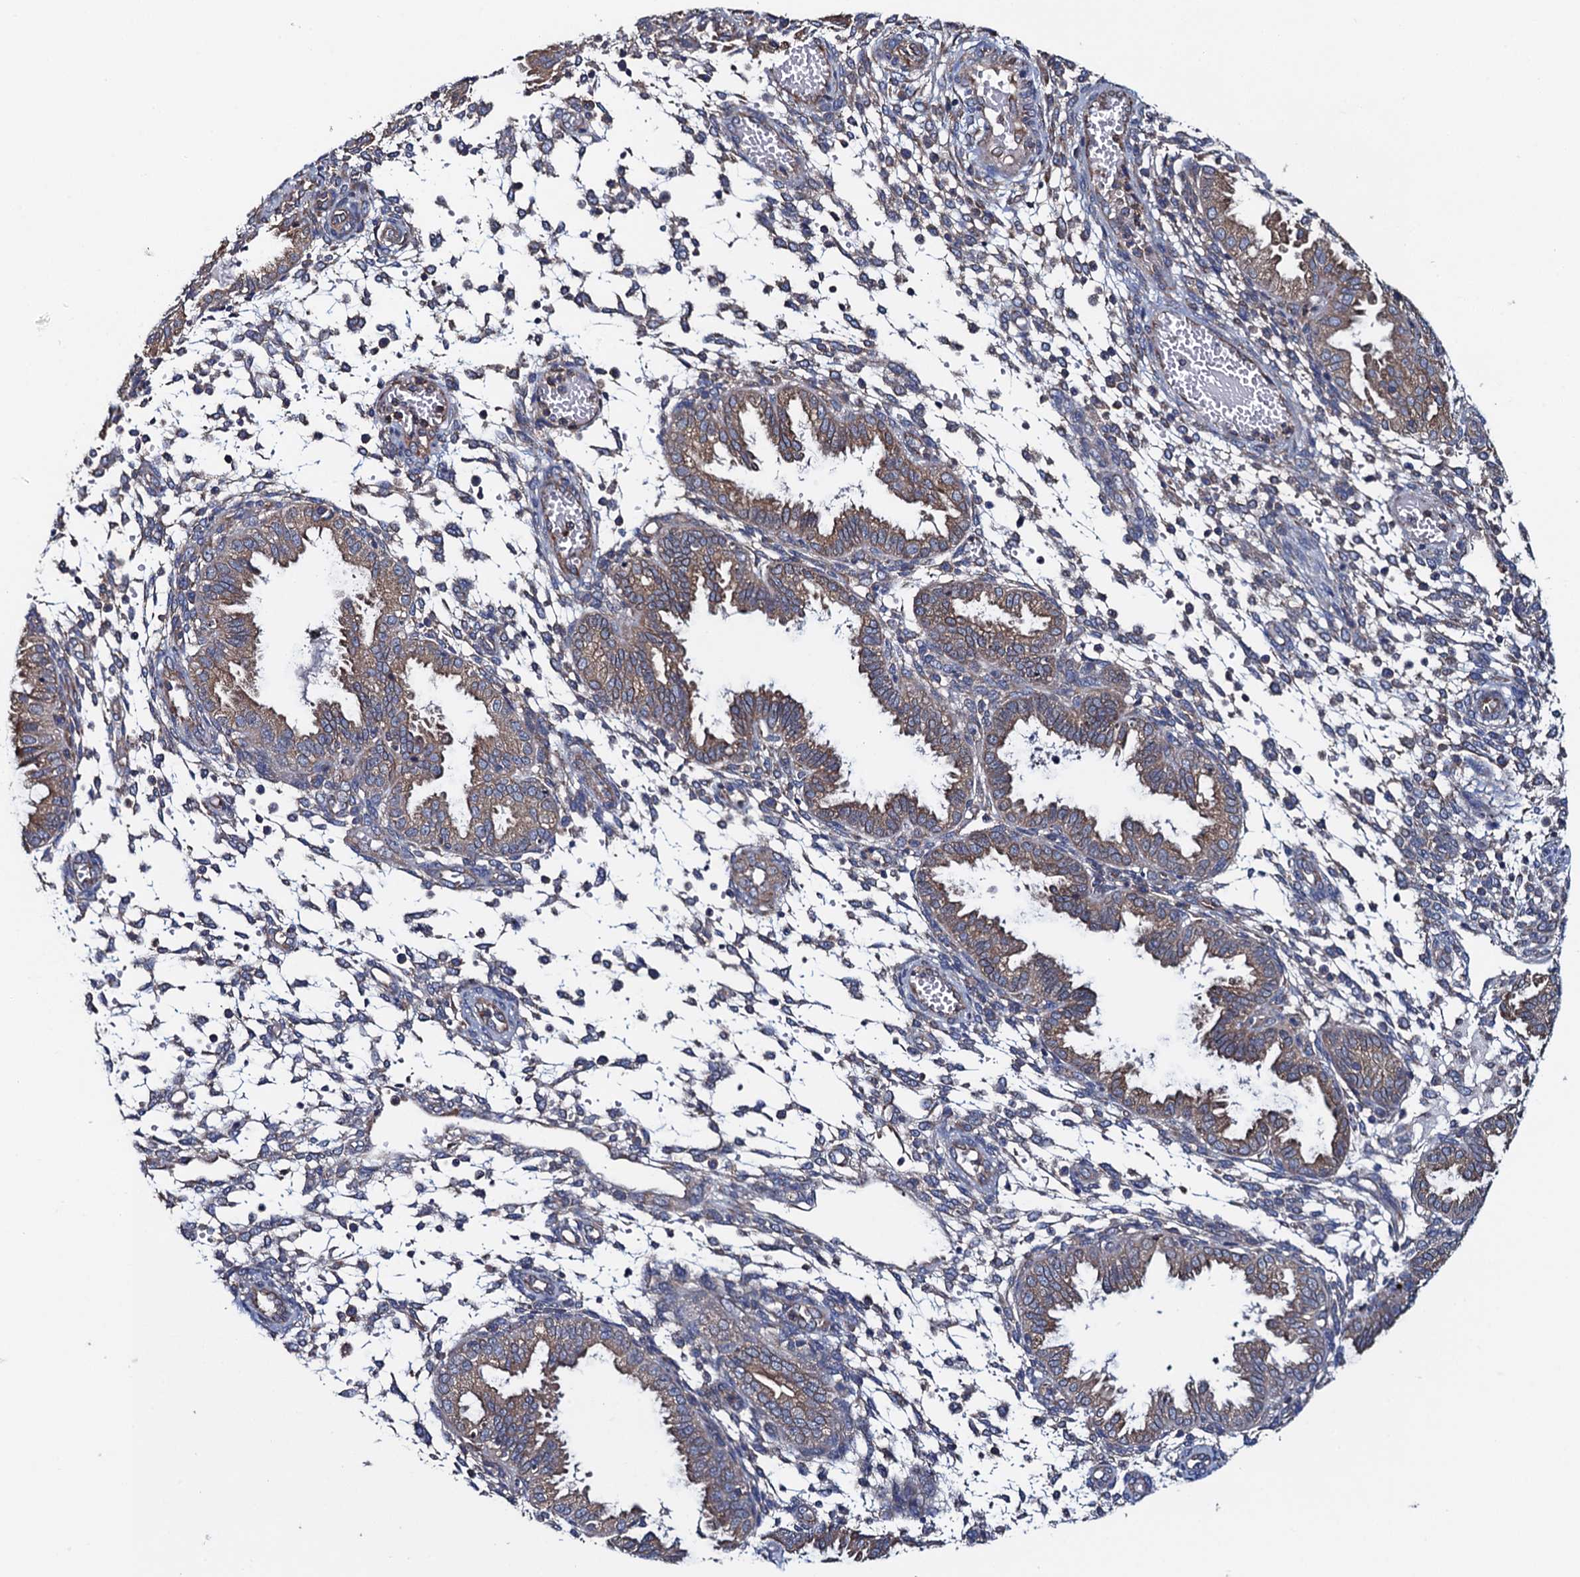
{"staining": {"intensity": "negative", "quantity": "none", "location": "none"}, "tissue": "endometrium", "cell_type": "Cells in endometrial stroma", "image_type": "normal", "snomed": [{"axis": "morphology", "description": "Normal tissue, NOS"}, {"axis": "topography", "description": "Endometrium"}], "caption": "The immunohistochemistry micrograph has no significant staining in cells in endometrial stroma of endometrium. (DAB (3,3'-diaminobenzidine) IHC, high magnification).", "gene": "ADCY9", "patient": {"sex": "female", "age": 33}}